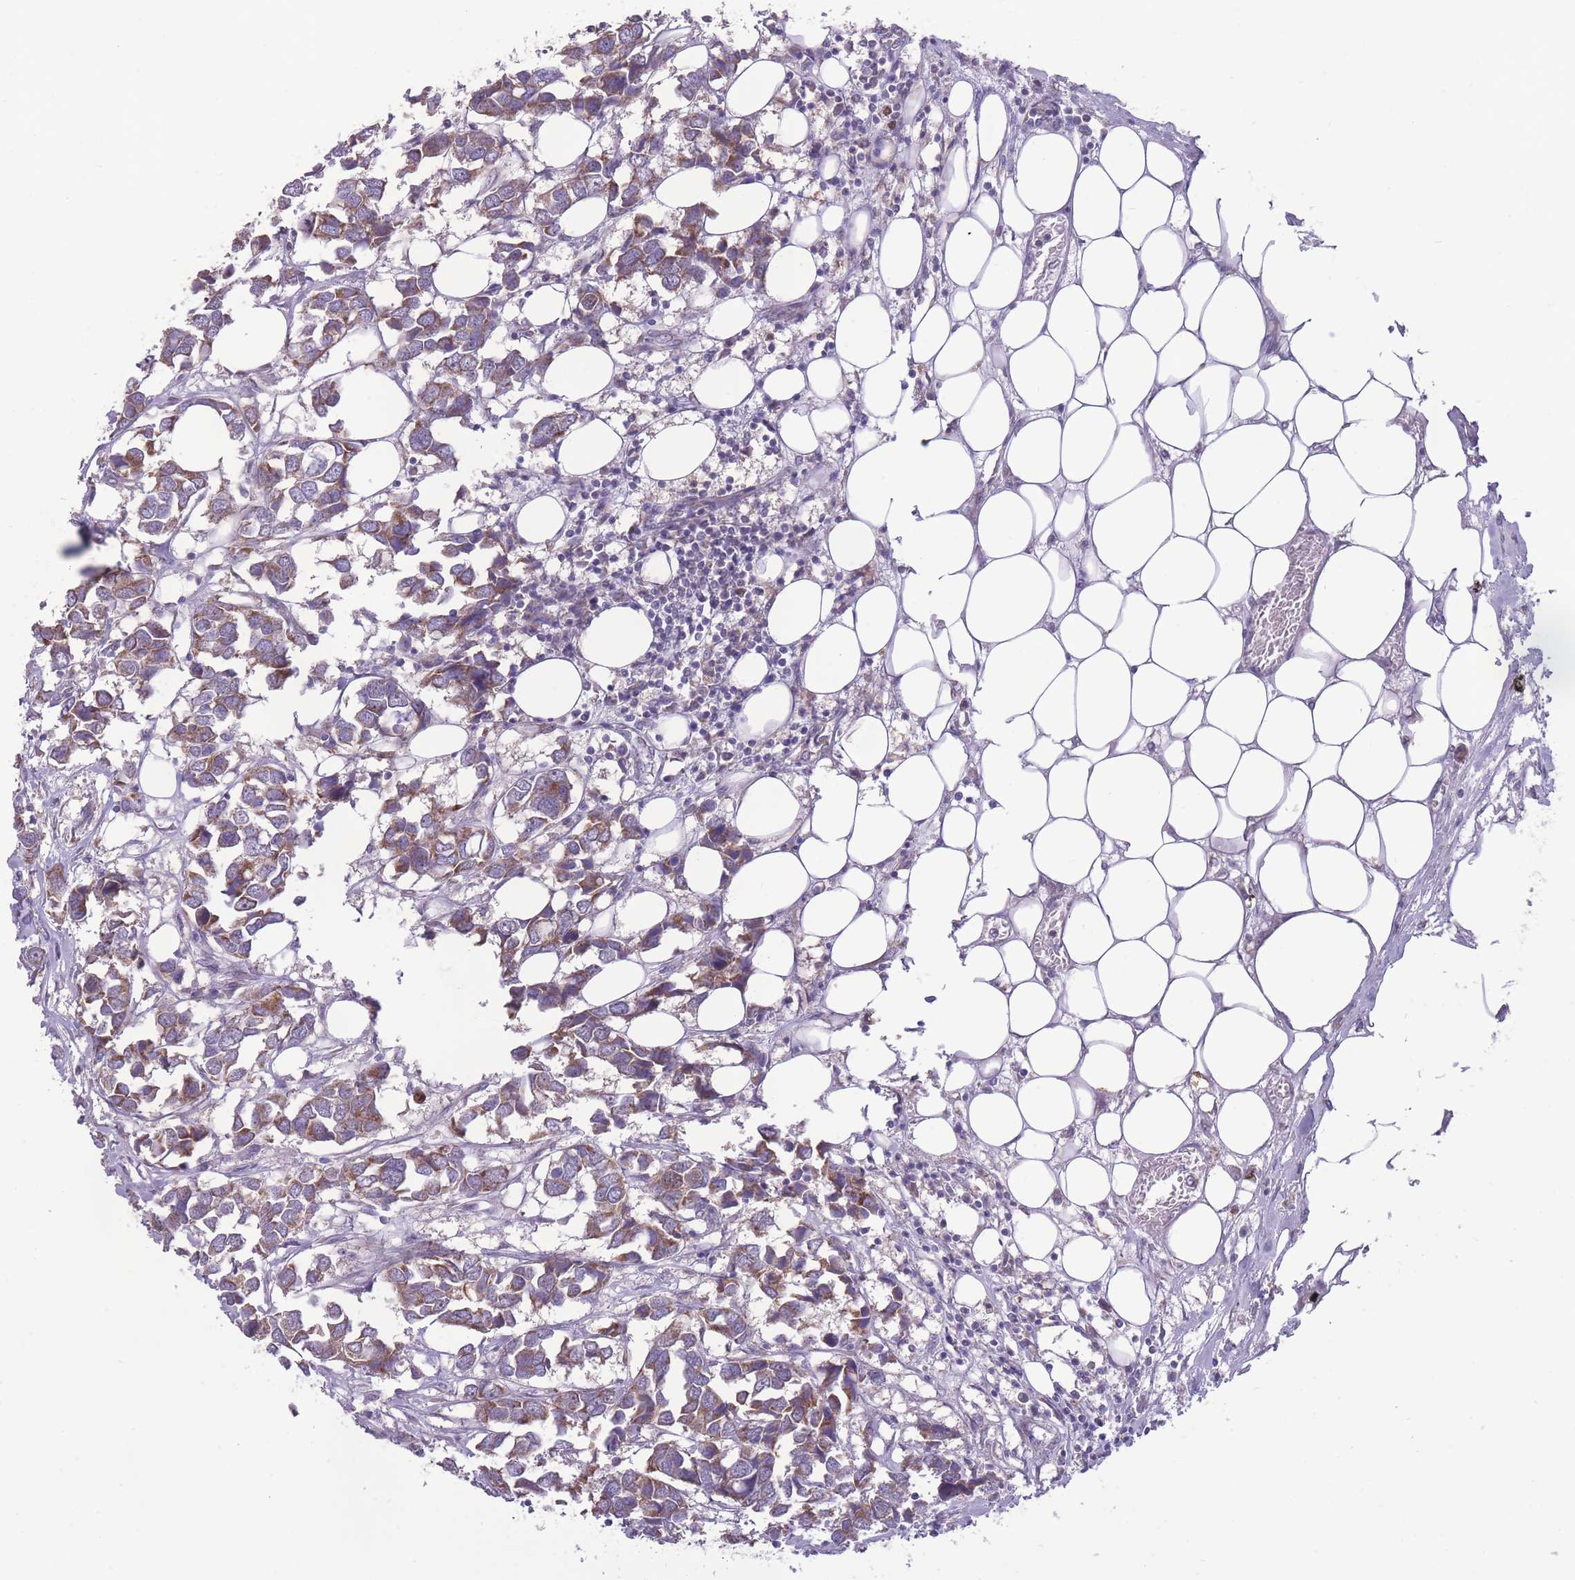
{"staining": {"intensity": "moderate", "quantity": ">75%", "location": "cytoplasmic/membranous"}, "tissue": "breast cancer", "cell_type": "Tumor cells", "image_type": "cancer", "snomed": [{"axis": "morphology", "description": "Duct carcinoma"}, {"axis": "topography", "description": "Breast"}], "caption": "The histopathology image demonstrates immunohistochemical staining of breast invasive ductal carcinoma. There is moderate cytoplasmic/membranous expression is appreciated in approximately >75% of tumor cells.", "gene": "MCIDAS", "patient": {"sex": "female", "age": 83}}